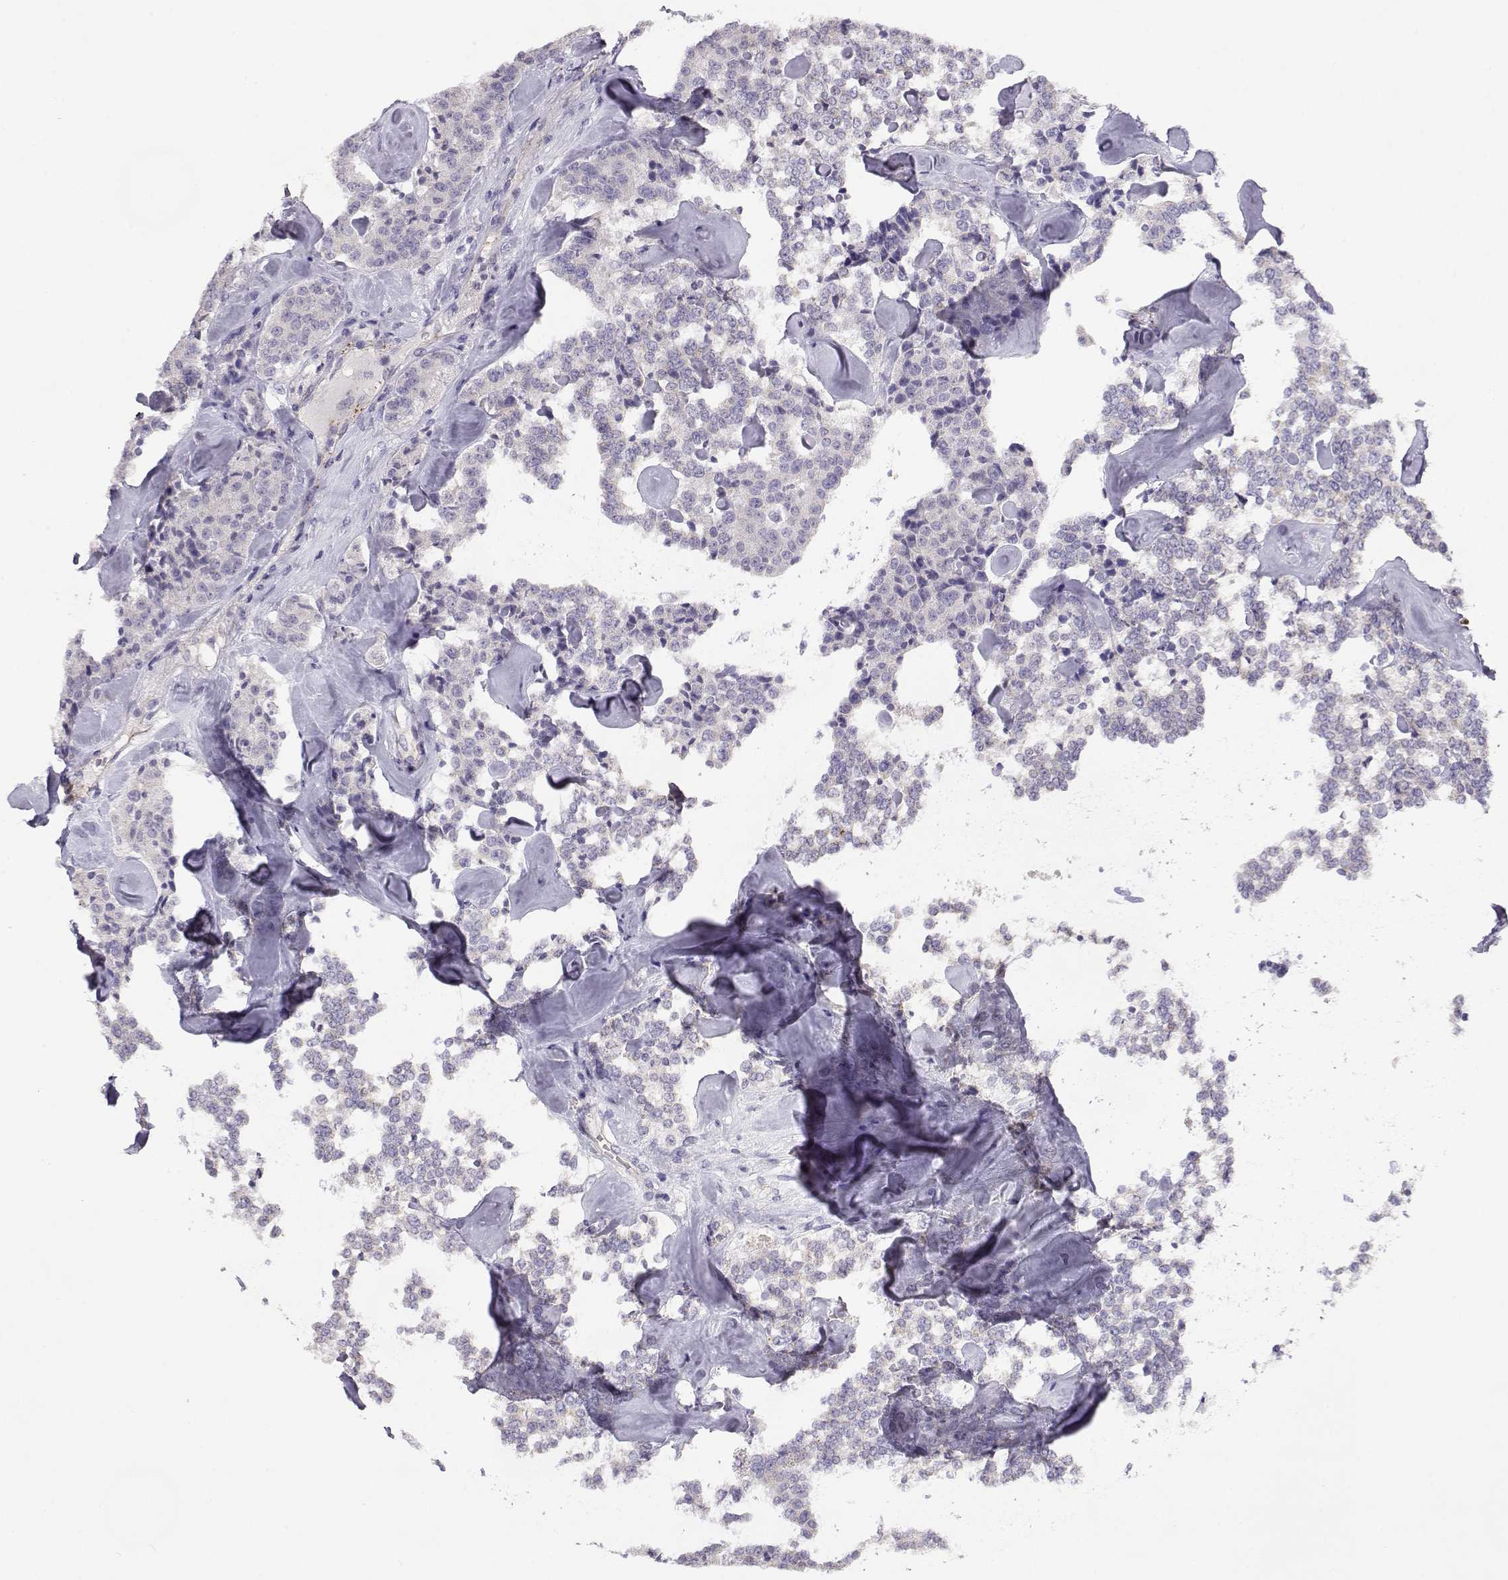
{"staining": {"intensity": "negative", "quantity": "none", "location": "none"}, "tissue": "carcinoid", "cell_type": "Tumor cells", "image_type": "cancer", "snomed": [{"axis": "morphology", "description": "Carcinoid, malignant, NOS"}, {"axis": "topography", "description": "Pancreas"}], "caption": "The IHC histopathology image has no significant staining in tumor cells of carcinoid (malignant) tissue.", "gene": "ENDOU", "patient": {"sex": "male", "age": 41}}